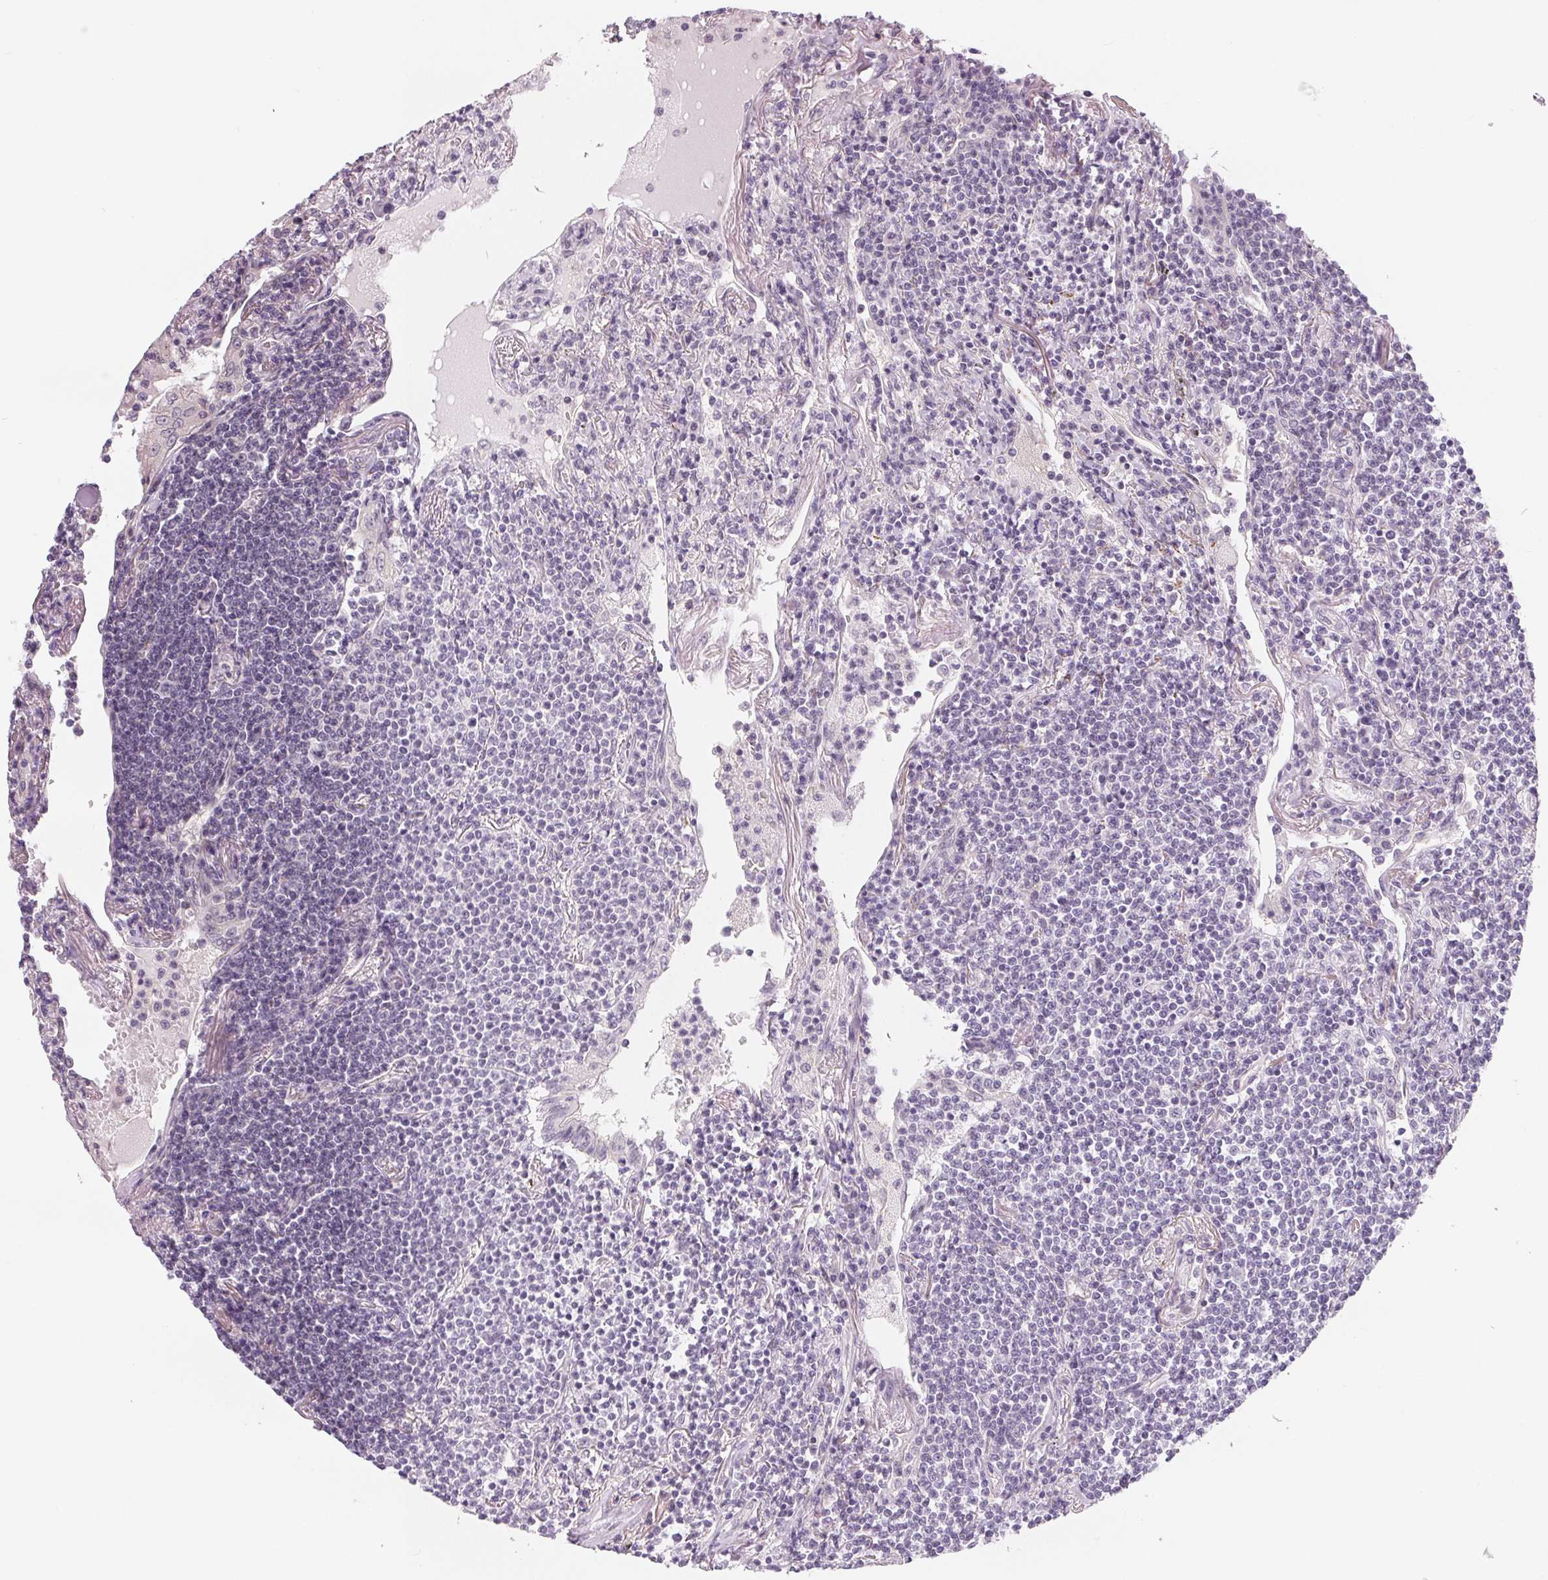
{"staining": {"intensity": "negative", "quantity": "none", "location": "none"}, "tissue": "lymphoma", "cell_type": "Tumor cells", "image_type": "cancer", "snomed": [{"axis": "morphology", "description": "Malignant lymphoma, non-Hodgkin's type, Low grade"}, {"axis": "topography", "description": "Lung"}], "caption": "Protein analysis of lymphoma displays no significant positivity in tumor cells. (Stains: DAB immunohistochemistry (IHC) with hematoxylin counter stain, Microscopy: brightfield microscopy at high magnification).", "gene": "CFC1", "patient": {"sex": "female", "age": 71}}